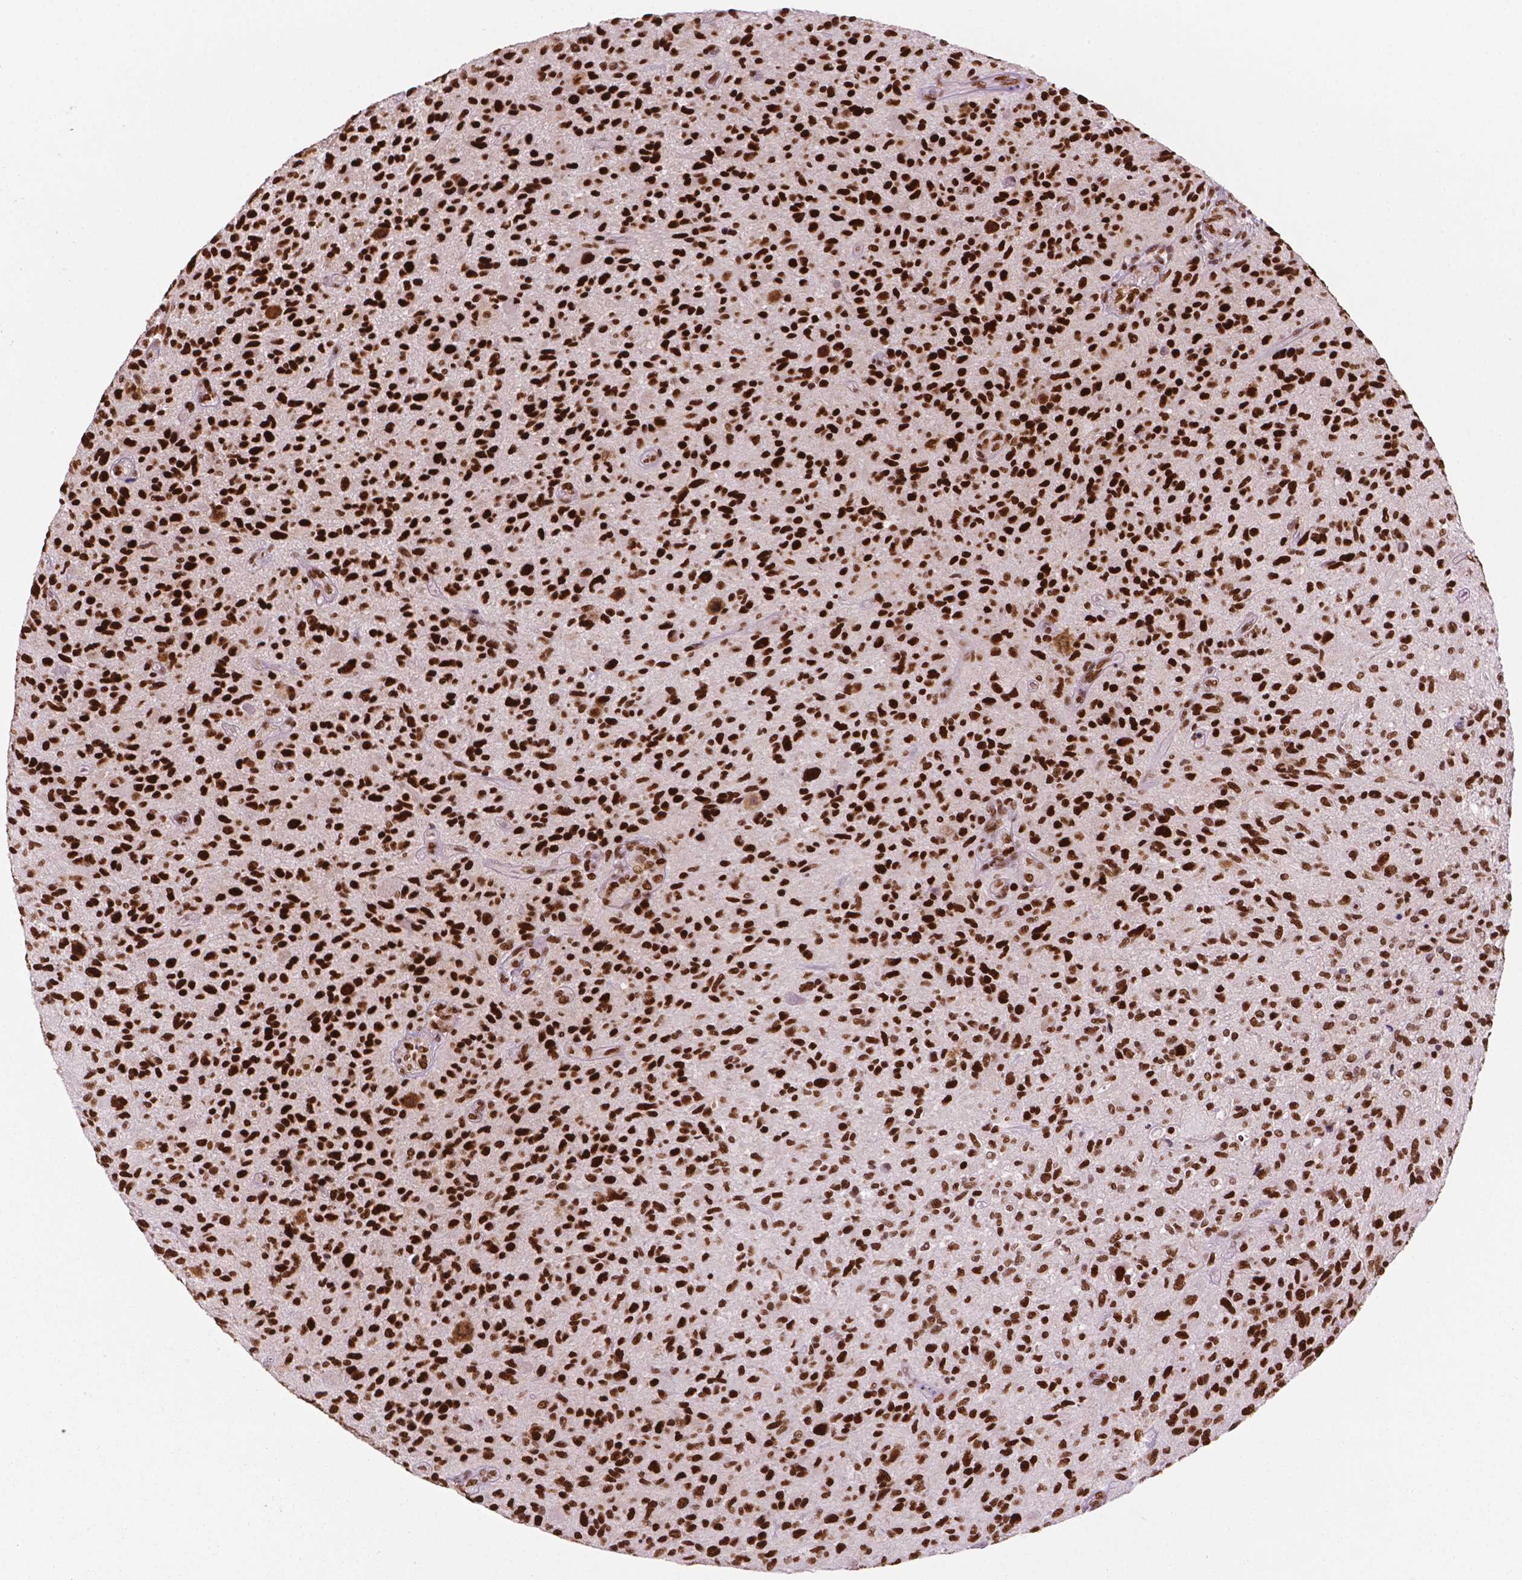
{"staining": {"intensity": "strong", "quantity": "25%-75%", "location": "nuclear"}, "tissue": "glioma", "cell_type": "Tumor cells", "image_type": "cancer", "snomed": [{"axis": "morphology", "description": "Glioma, malignant, High grade"}, {"axis": "topography", "description": "Brain"}], "caption": "IHC of malignant glioma (high-grade) exhibits high levels of strong nuclear positivity in about 25%-75% of tumor cells.", "gene": "MLH1", "patient": {"sex": "male", "age": 47}}